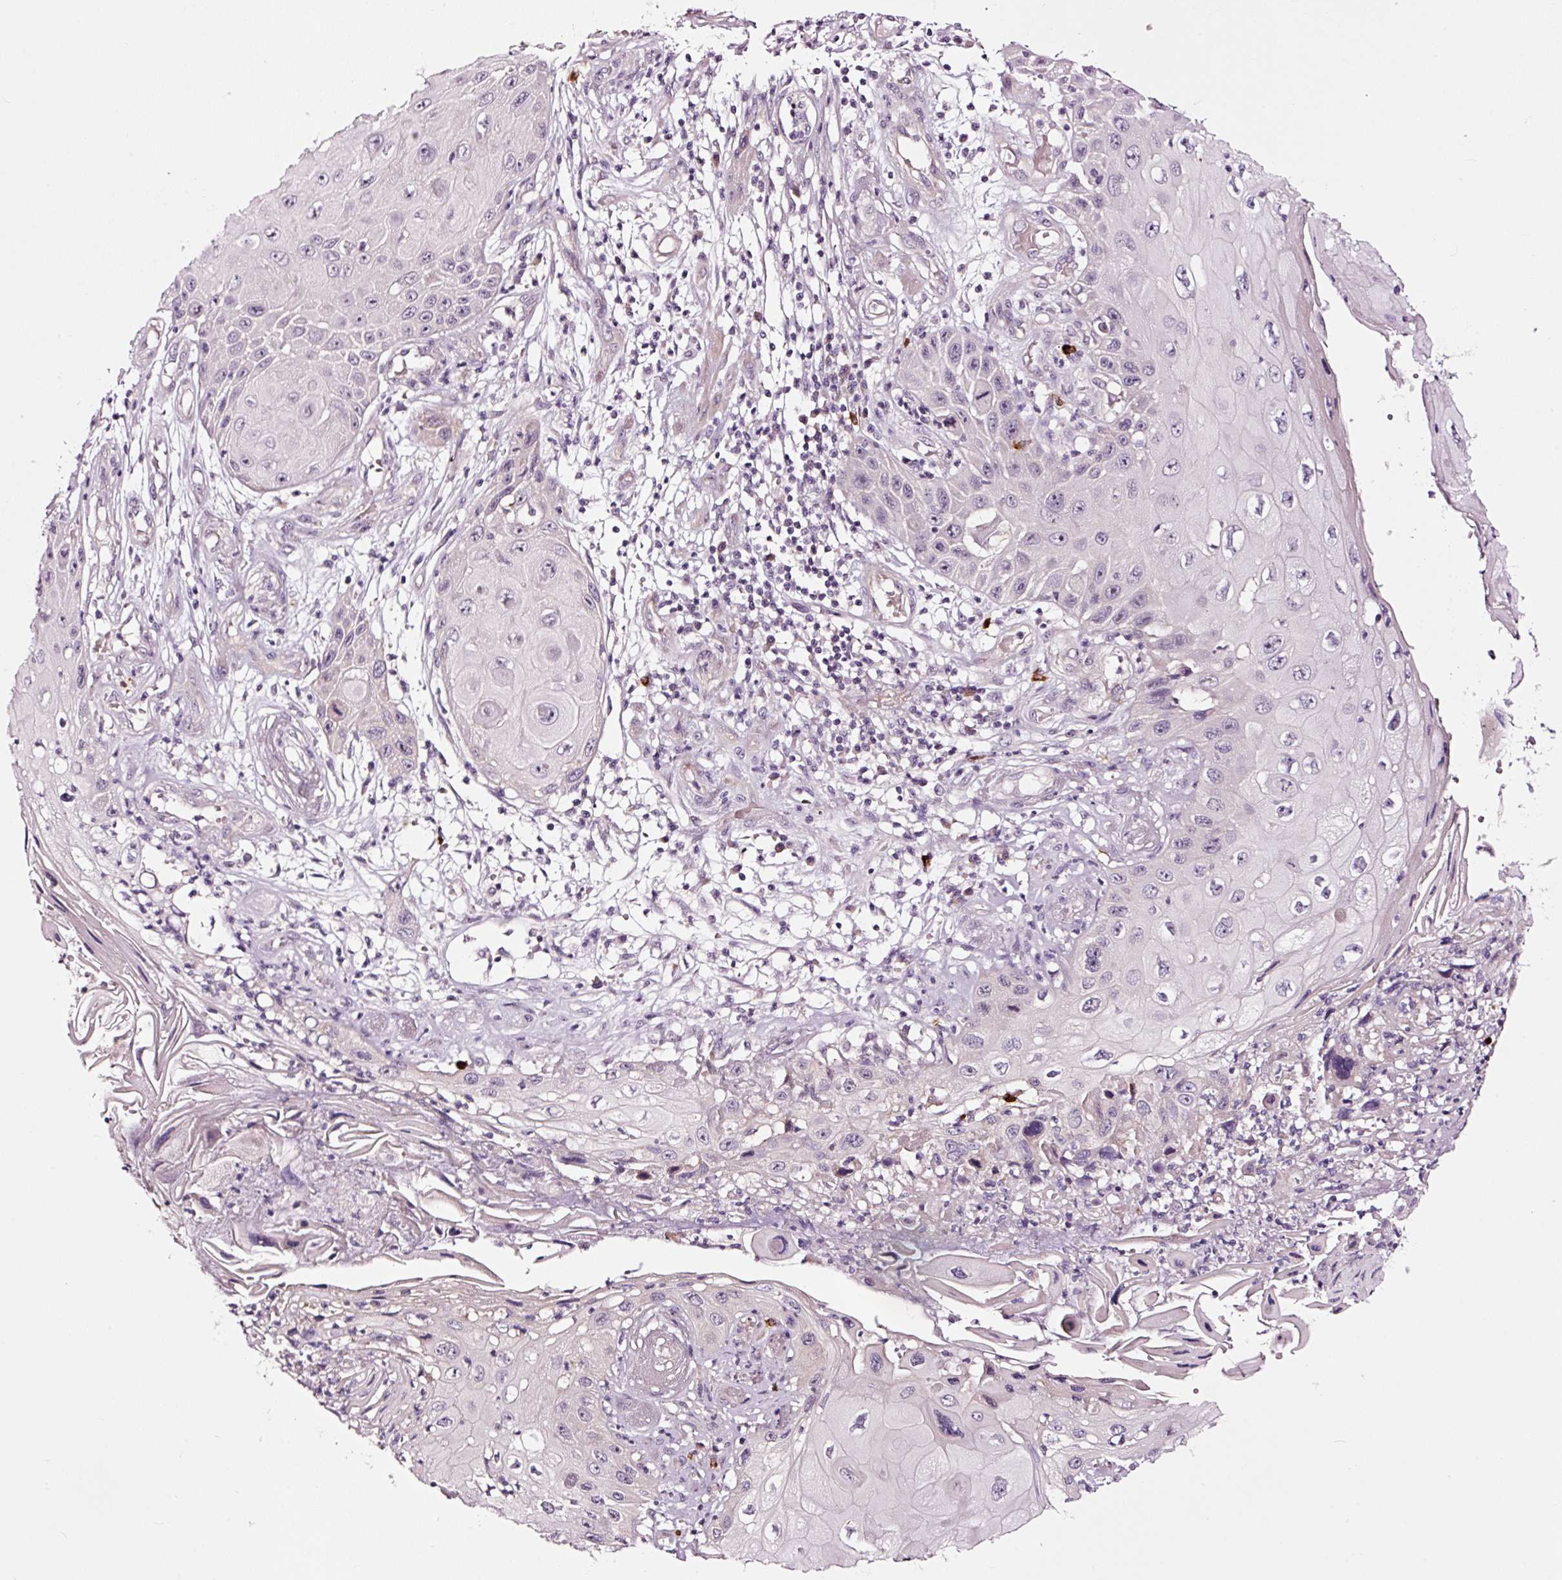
{"staining": {"intensity": "negative", "quantity": "none", "location": "none"}, "tissue": "skin cancer", "cell_type": "Tumor cells", "image_type": "cancer", "snomed": [{"axis": "morphology", "description": "Squamous cell carcinoma, NOS"}, {"axis": "topography", "description": "Skin"}, {"axis": "topography", "description": "Vulva"}], "caption": "Skin squamous cell carcinoma stained for a protein using IHC demonstrates no positivity tumor cells.", "gene": "UTP14A", "patient": {"sex": "female", "age": 44}}